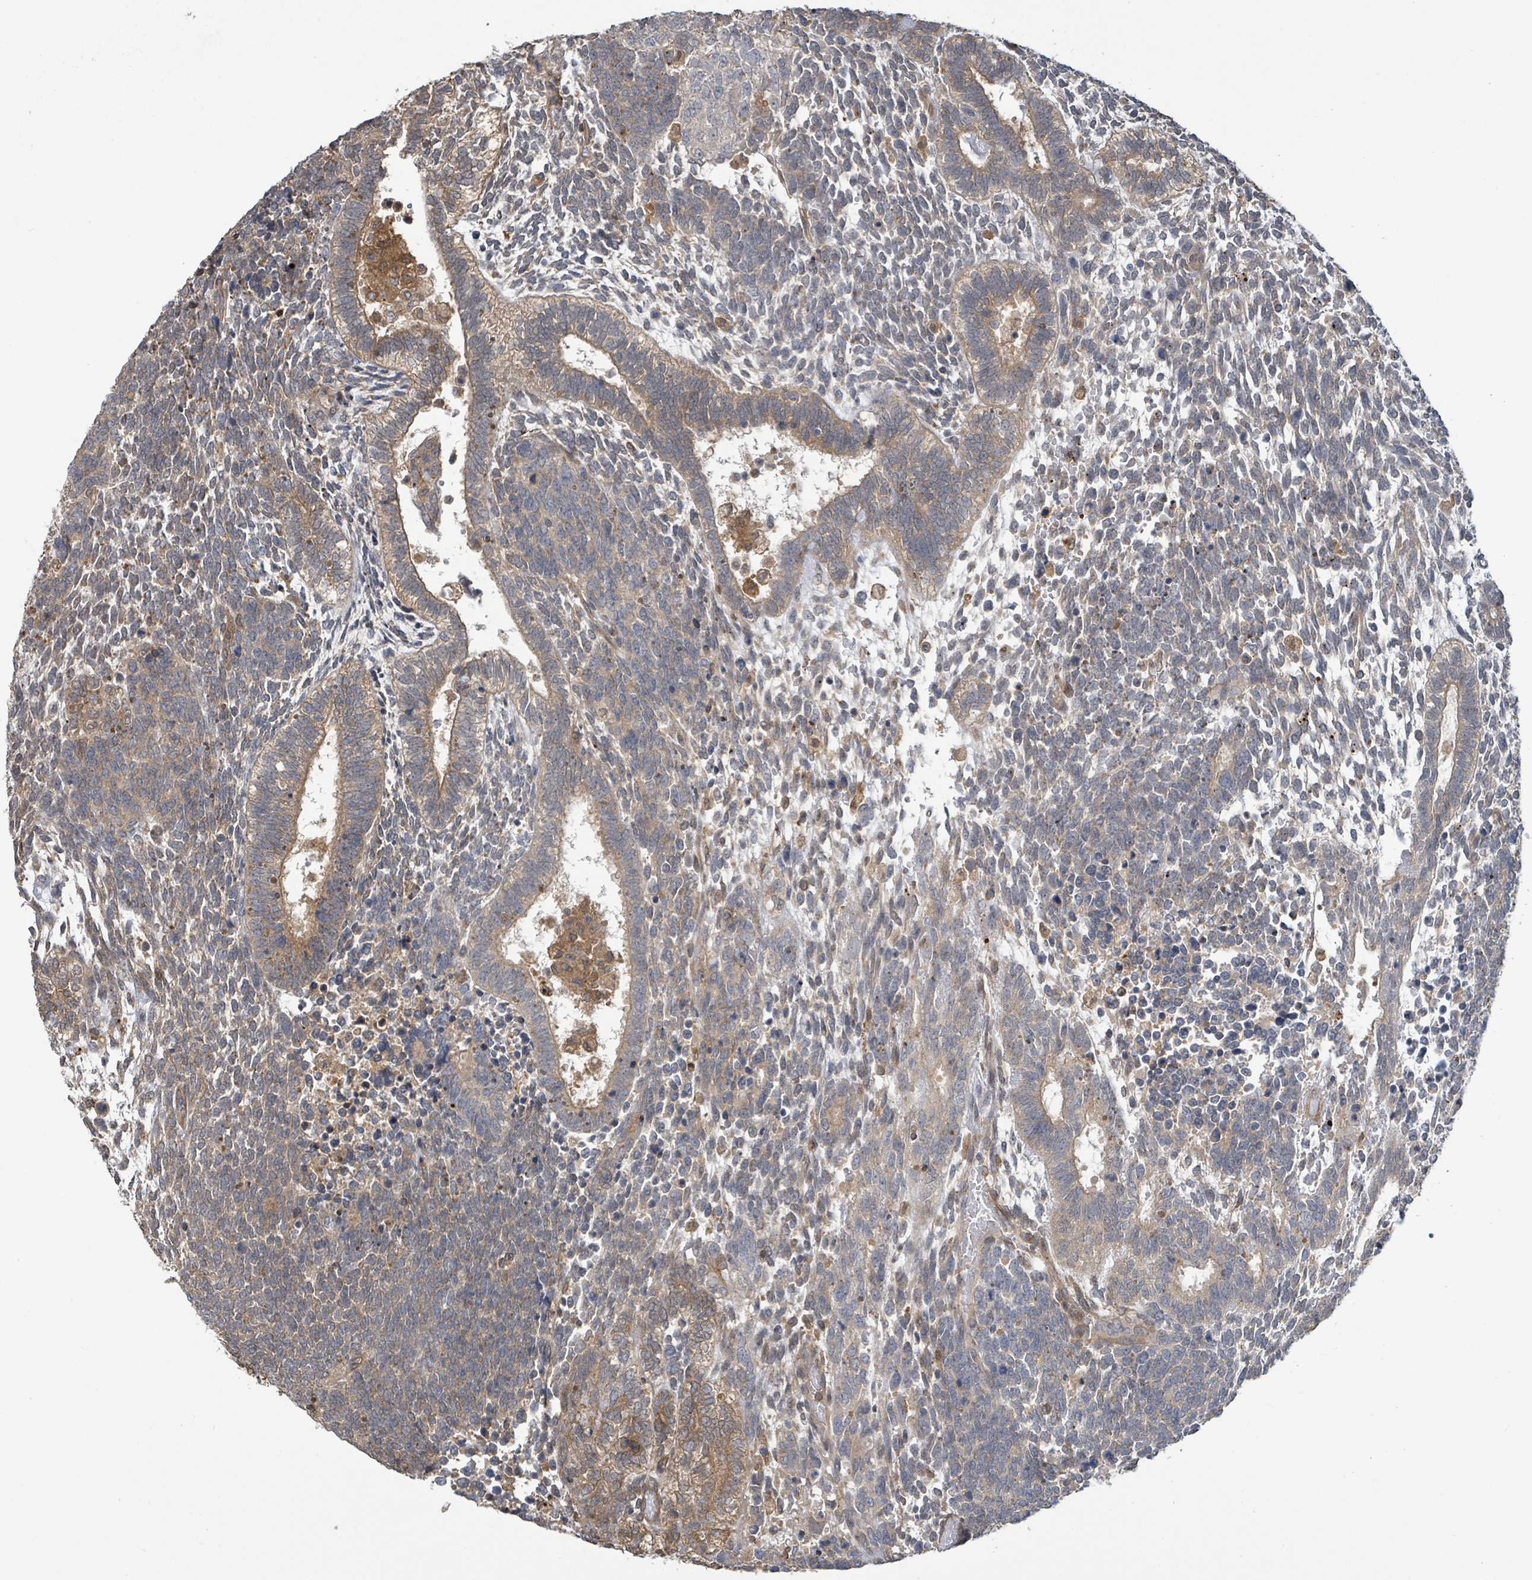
{"staining": {"intensity": "weak", "quantity": "25%-75%", "location": "cytoplasmic/membranous"}, "tissue": "testis cancer", "cell_type": "Tumor cells", "image_type": "cancer", "snomed": [{"axis": "morphology", "description": "Carcinoma, Embryonal, NOS"}, {"axis": "topography", "description": "Testis"}], "caption": "Approximately 25%-75% of tumor cells in human testis cancer display weak cytoplasmic/membranous protein expression as visualized by brown immunohistochemical staining.", "gene": "ARPIN", "patient": {"sex": "male", "age": 23}}